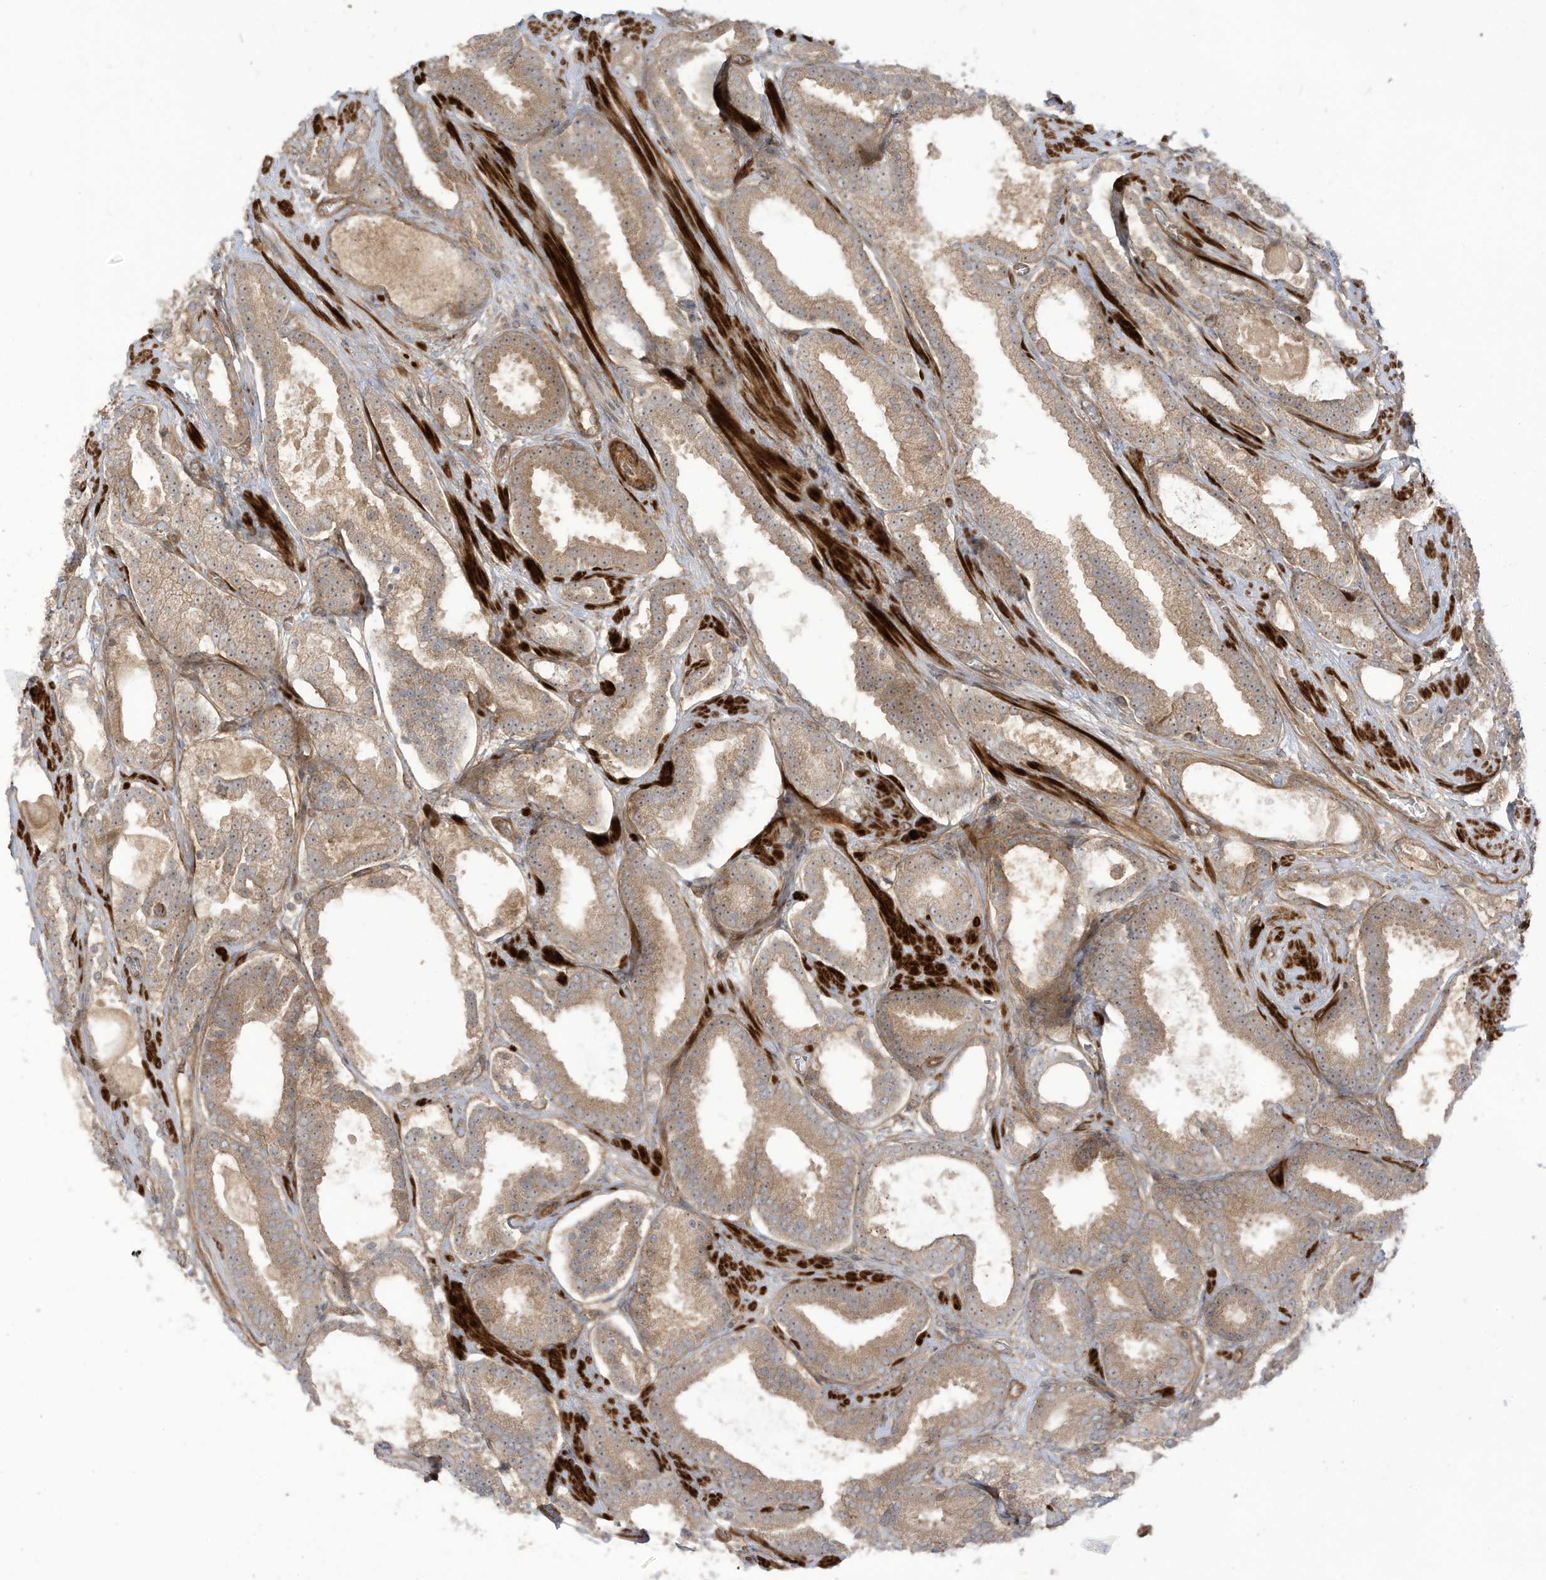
{"staining": {"intensity": "weak", "quantity": ">75%", "location": "cytoplasmic/membranous"}, "tissue": "prostate cancer", "cell_type": "Tumor cells", "image_type": "cancer", "snomed": [{"axis": "morphology", "description": "Adenocarcinoma, High grade"}, {"axis": "topography", "description": "Prostate"}], "caption": "A photomicrograph of prostate cancer (high-grade adenocarcinoma) stained for a protein demonstrates weak cytoplasmic/membranous brown staining in tumor cells.", "gene": "ENTR1", "patient": {"sex": "male", "age": 60}}